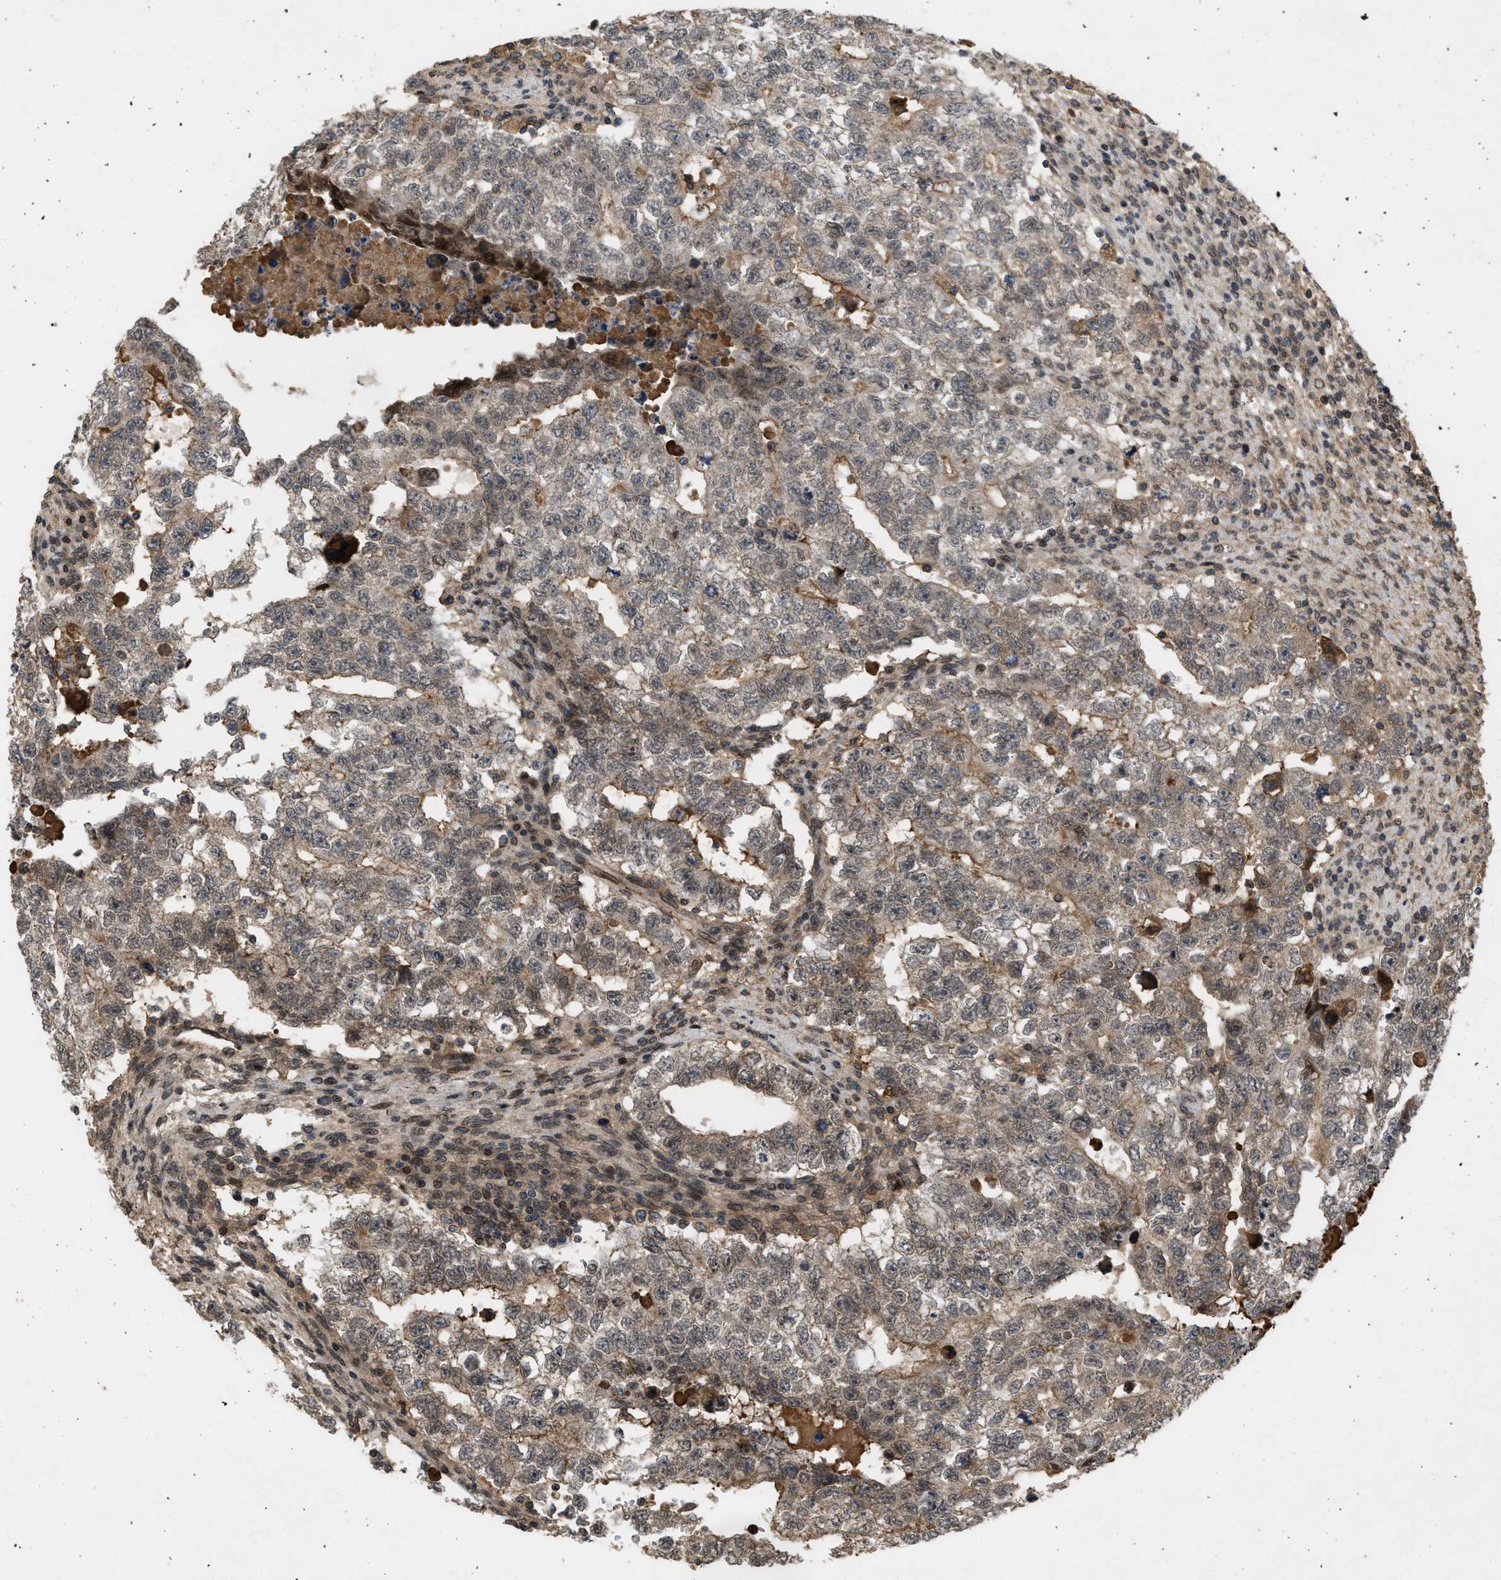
{"staining": {"intensity": "weak", "quantity": "25%-75%", "location": "cytoplasmic/membranous,nuclear"}, "tissue": "testis cancer", "cell_type": "Tumor cells", "image_type": "cancer", "snomed": [{"axis": "morphology", "description": "Seminoma, NOS"}, {"axis": "morphology", "description": "Carcinoma, Embryonal, NOS"}, {"axis": "topography", "description": "Testis"}], "caption": "Immunohistochemistry (IHC) of human testis cancer (embryonal carcinoma) demonstrates low levels of weak cytoplasmic/membranous and nuclear expression in approximately 25%-75% of tumor cells. The staining was performed using DAB (3,3'-diaminobenzidine), with brown indicating positive protein expression. Nuclei are stained blue with hematoxylin.", "gene": "CRY1", "patient": {"sex": "male", "age": 38}}